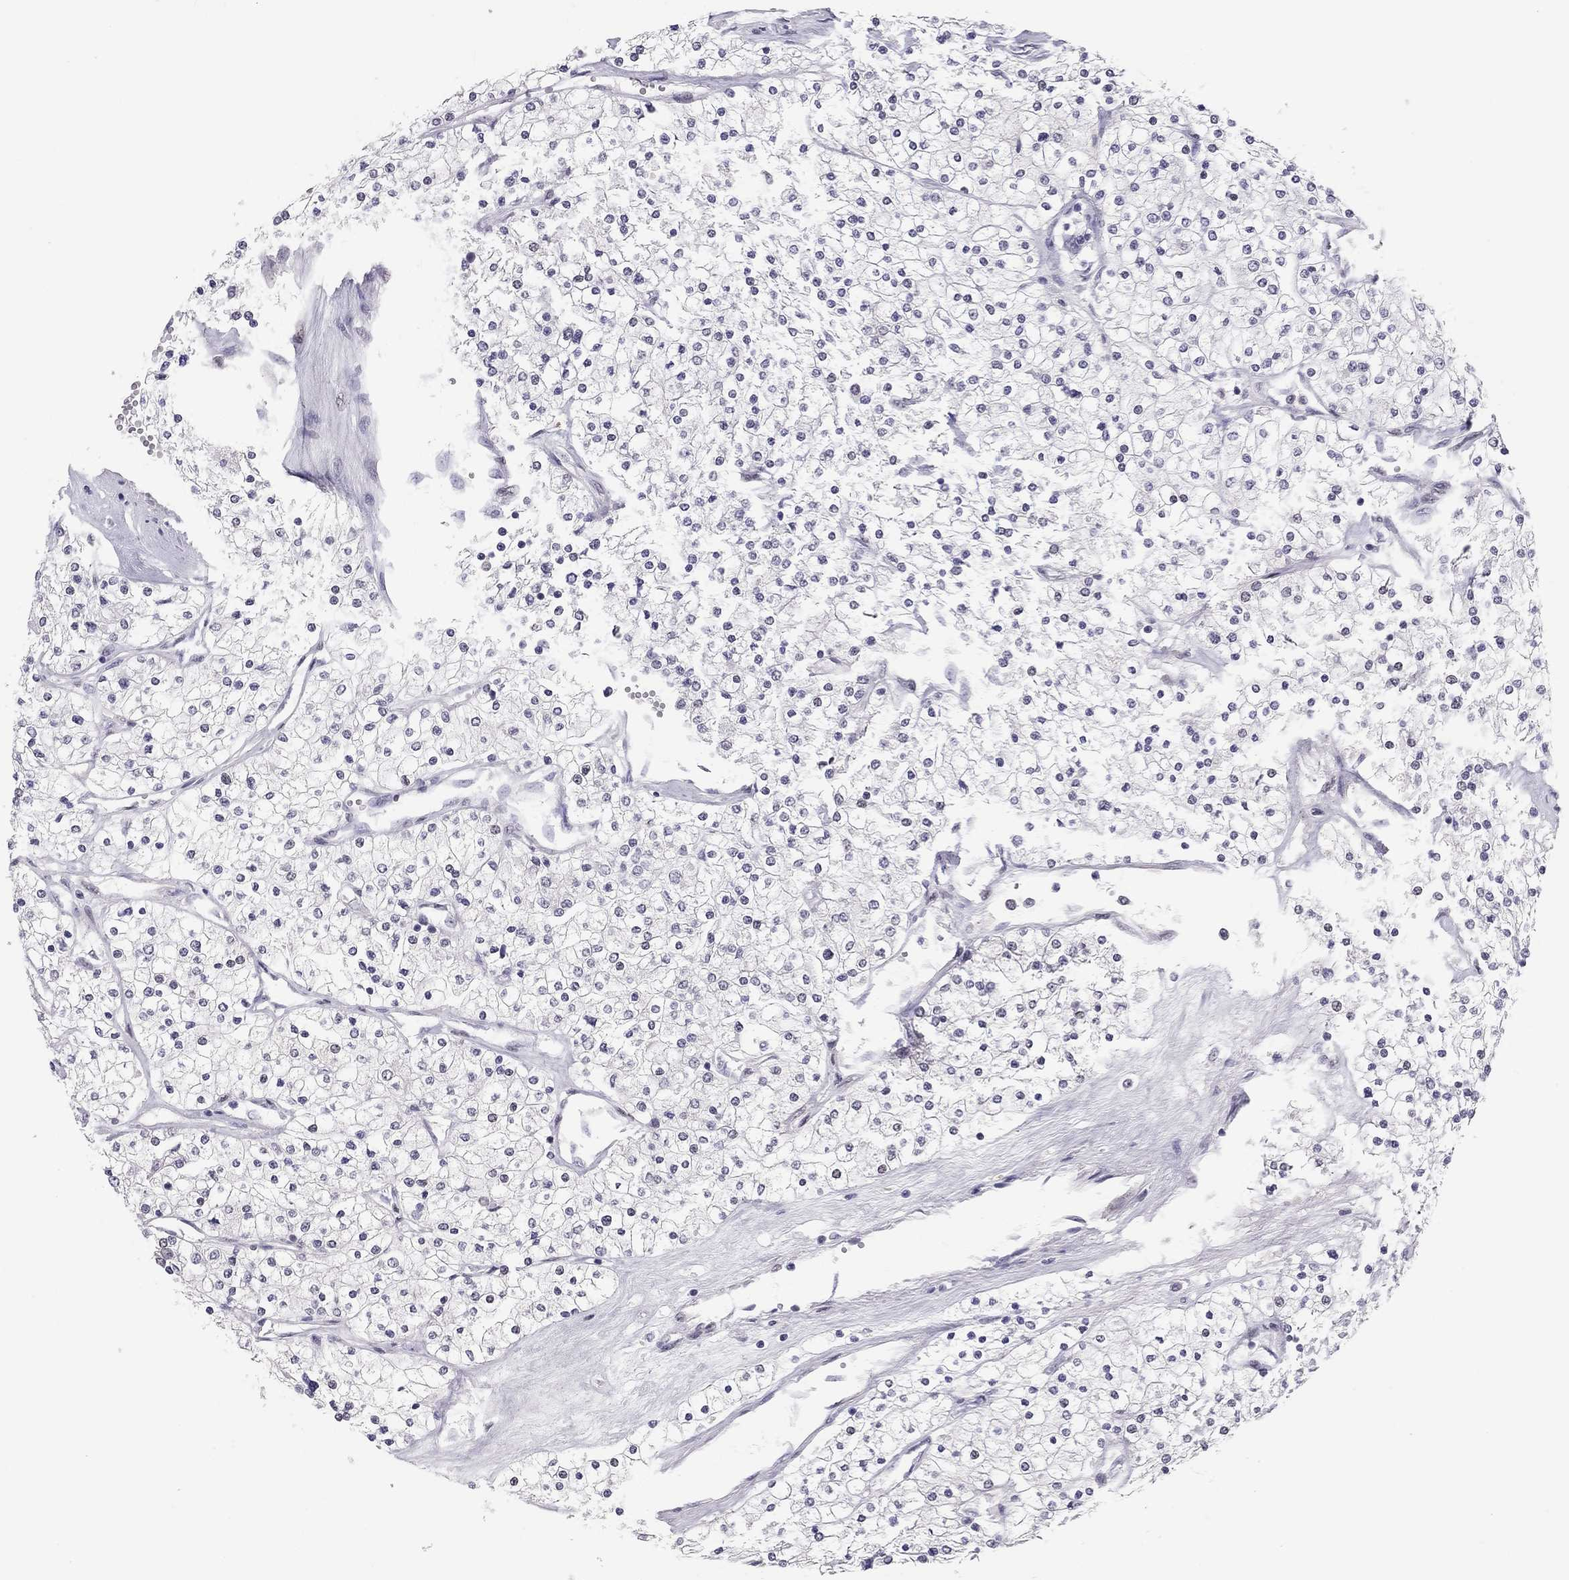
{"staining": {"intensity": "weak", "quantity": "<25%", "location": "nuclear"}, "tissue": "renal cancer", "cell_type": "Tumor cells", "image_type": "cancer", "snomed": [{"axis": "morphology", "description": "Adenocarcinoma, NOS"}, {"axis": "topography", "description": "Kidney"}], "caption": "Tumor cells show no significant protein staining in renal adenocarcinoma.", "gene": "DOT1L", "patient": {"sex": "male", "age": 80}}